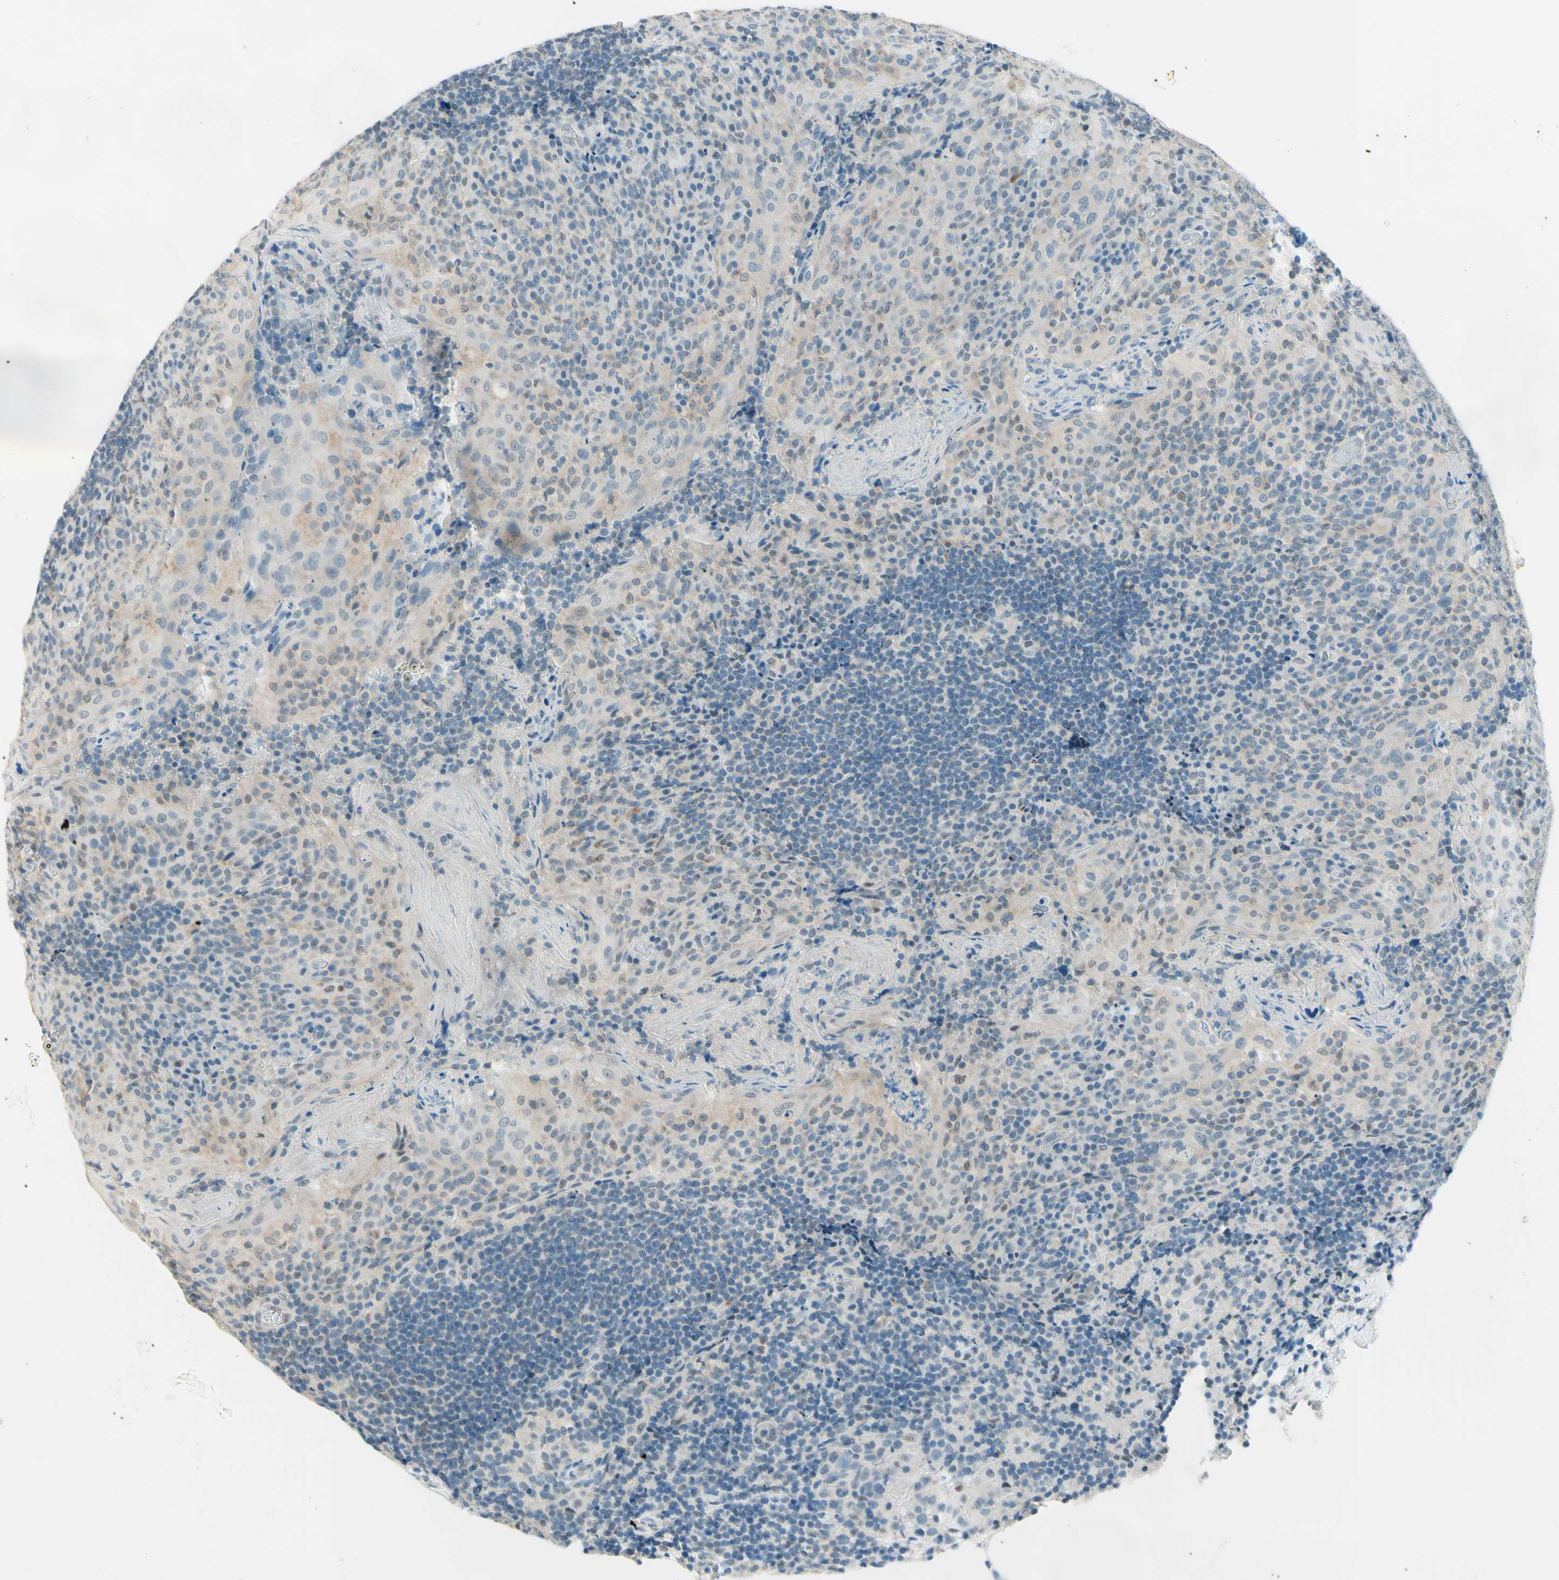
{"staining": {"intensity": "negative", "quantity": "none", "location": "none"}, "tissue": "tonsil", "cell_type": "Germinal center cells", "image_type": "normal", "snomed": [{"axis": "morphology", "description": "Normal tissue, NOS"}, {"axis": "topography", "description": "Tonsil"}], "caption": "Immunohistochemical staining of unremarkable human tonsil exhibits no significant positivity in germinal center cells. (Brightfield microscopy of DAB immunohistochemistry (IHC) at high magnification).", "gene": "JPH1", "patient": {"sex": "male", "age": 17}}